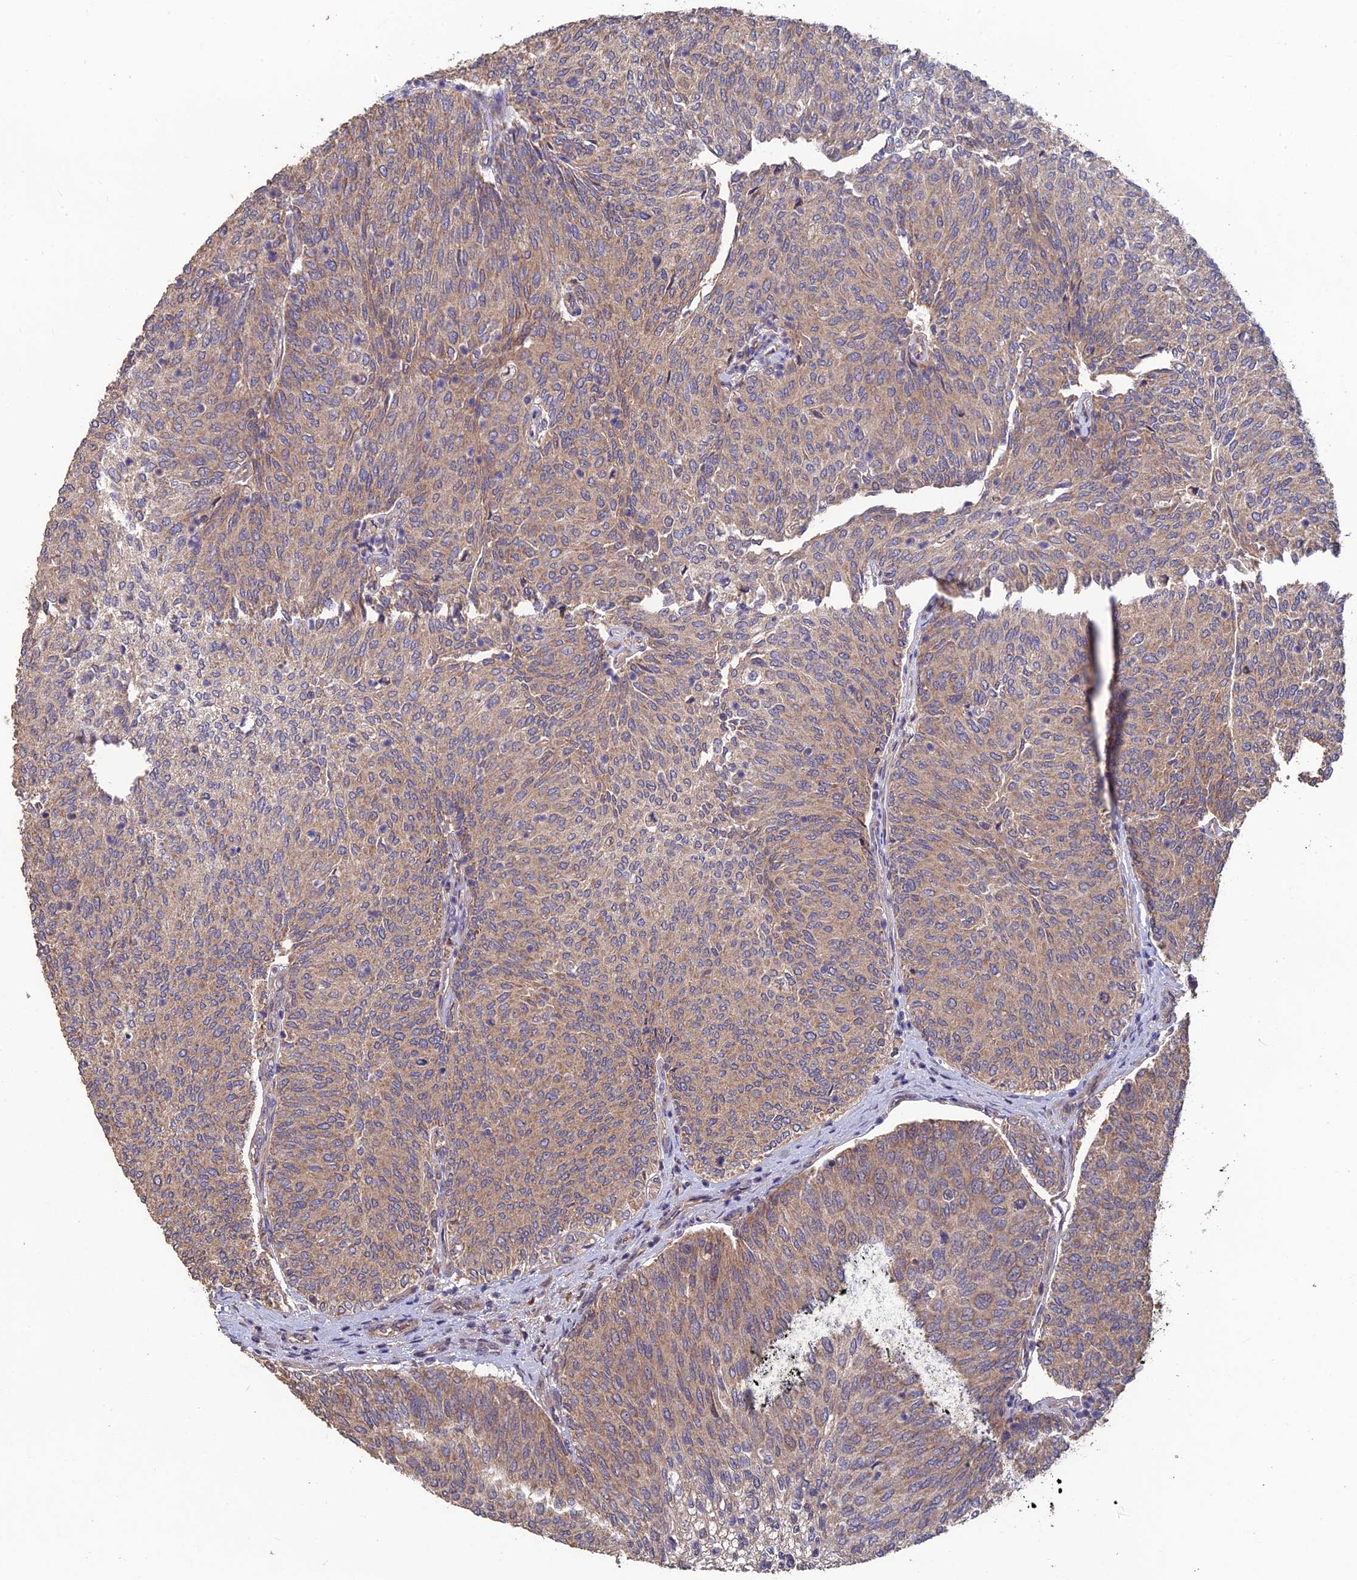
{"staining": {"intensity": "moderate", "quantity": ">75%", "location": "cytoplasmic/membranous"}, "tissue": "urothelial cancer", "cell_type": "Tumor cells", "image_type": "cancer", "snomed": [{"axis": "morphology", "description": "Urothelial carcinoma, High grade"}, {"axis": "topography", "description": "Urinary bladder"}], "caption": "Approximately >75% of tumor cells in urothelial carcinoma (high-grade) show moderate cytoplasmic/membranous protein staining as visualized by brown immunohistochemical staining.", "gene": "SHISA5", "patient": {"sex": "female", "age": 79}}